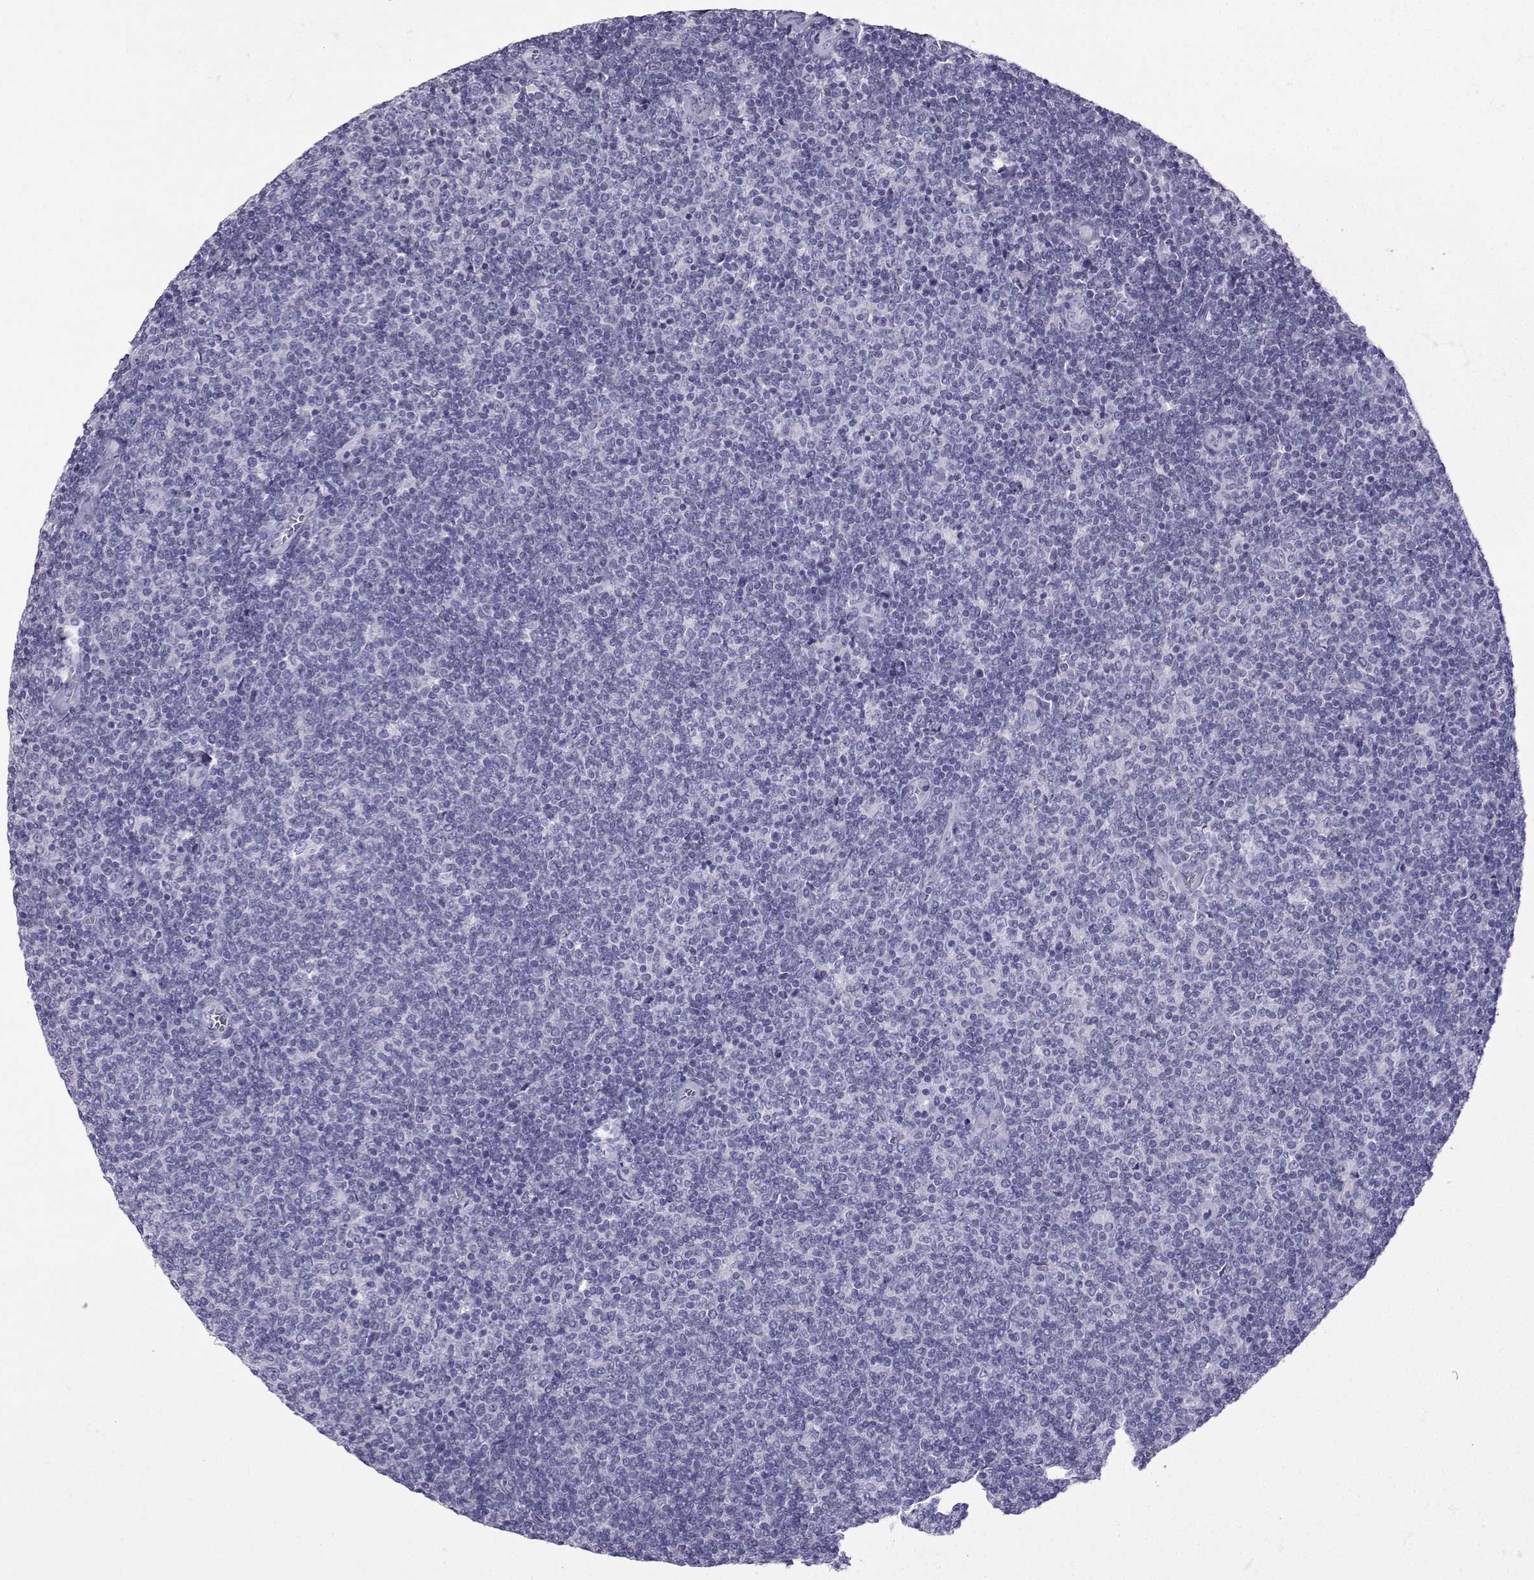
{"staining": {"intensity": "negative", "quantity": "none", "location": "none"}, "tissue": "lymphoma", "cell_type": "Tumor cells", "image_type": "cancer", "snomed": [{"axis": "morphology", "description": "Malignant lymphoma, non-Hodgkin's type, Low grade"}, {"axis": "topography", "description": "Lymph node"}], "caption": "Micrograph shows no protein positivity in tumor cells of malignant lymphoma, non-Hodgkin's type (low-grade) tissue. (Immunohistochemistry, brightfield microscopy, high magnification).", "gene": "ARMC2", "patient": {"sex": "male", "age": 52}}